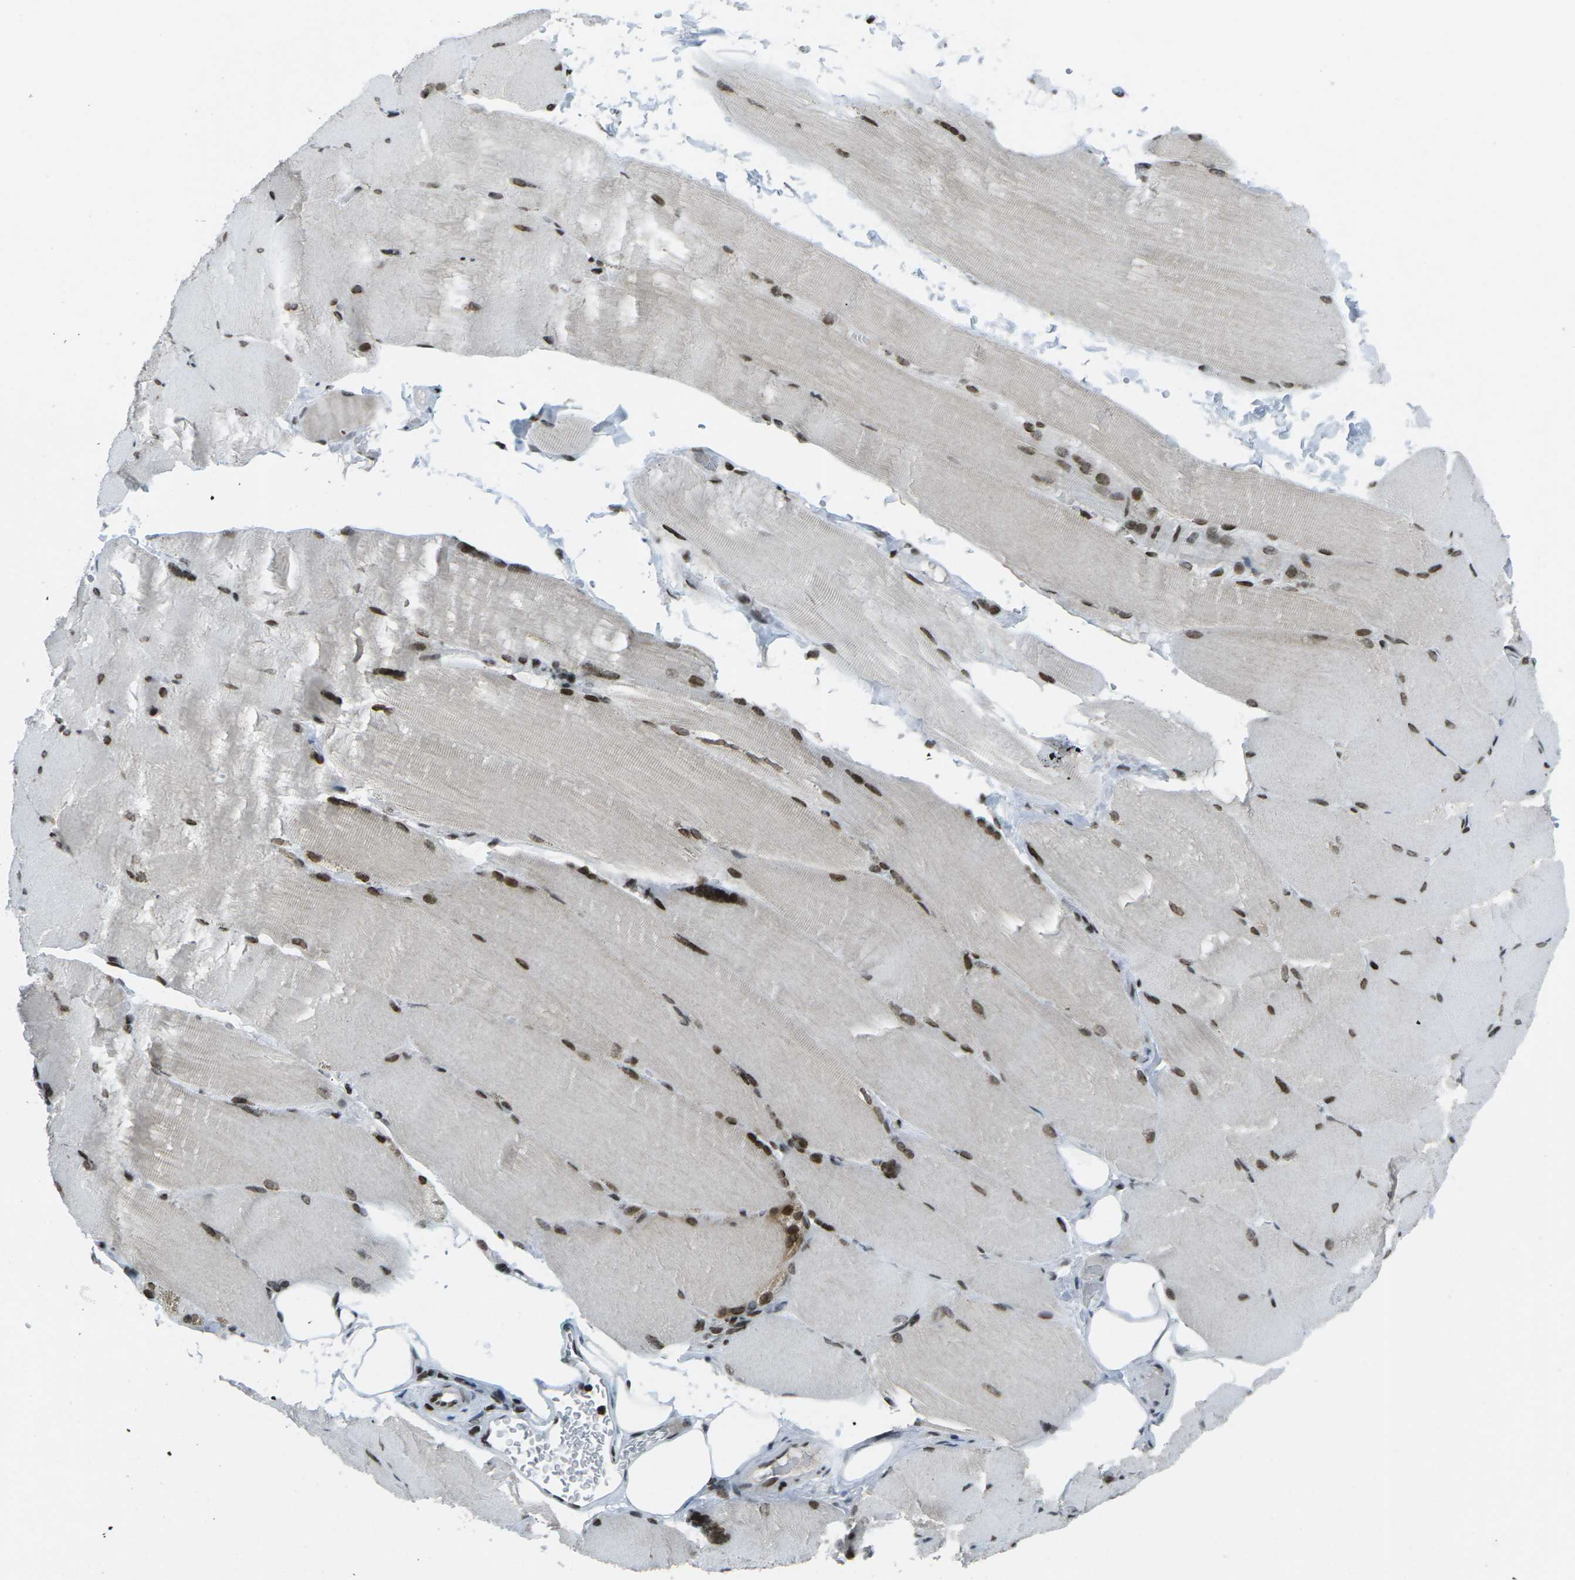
{"staining": {"intensity": "strong", "quantity": ">75%", "location": "nuclear"}, "tissue": "skeletal muscle", "cell_type": "Myocytes", "image_type": "normal", "snomed": [{"axis": "morphology", "description": "Normal tissue, NOS"}, {"axis": "topography", "description": "Skin"}, {"axis": "topography", "description": "Skeletal muscle"}], "caption": "Protein staining of benign skeletal muscle shows strong nuclear expression in approximately >75% of myocytes. The staining is performed using DAB brown chromogen to label protein expression. The nuclei are counter-stained blue using hematoxylin.", "gene": "EME1", "patient": {"sex": "male", "age": 83}}